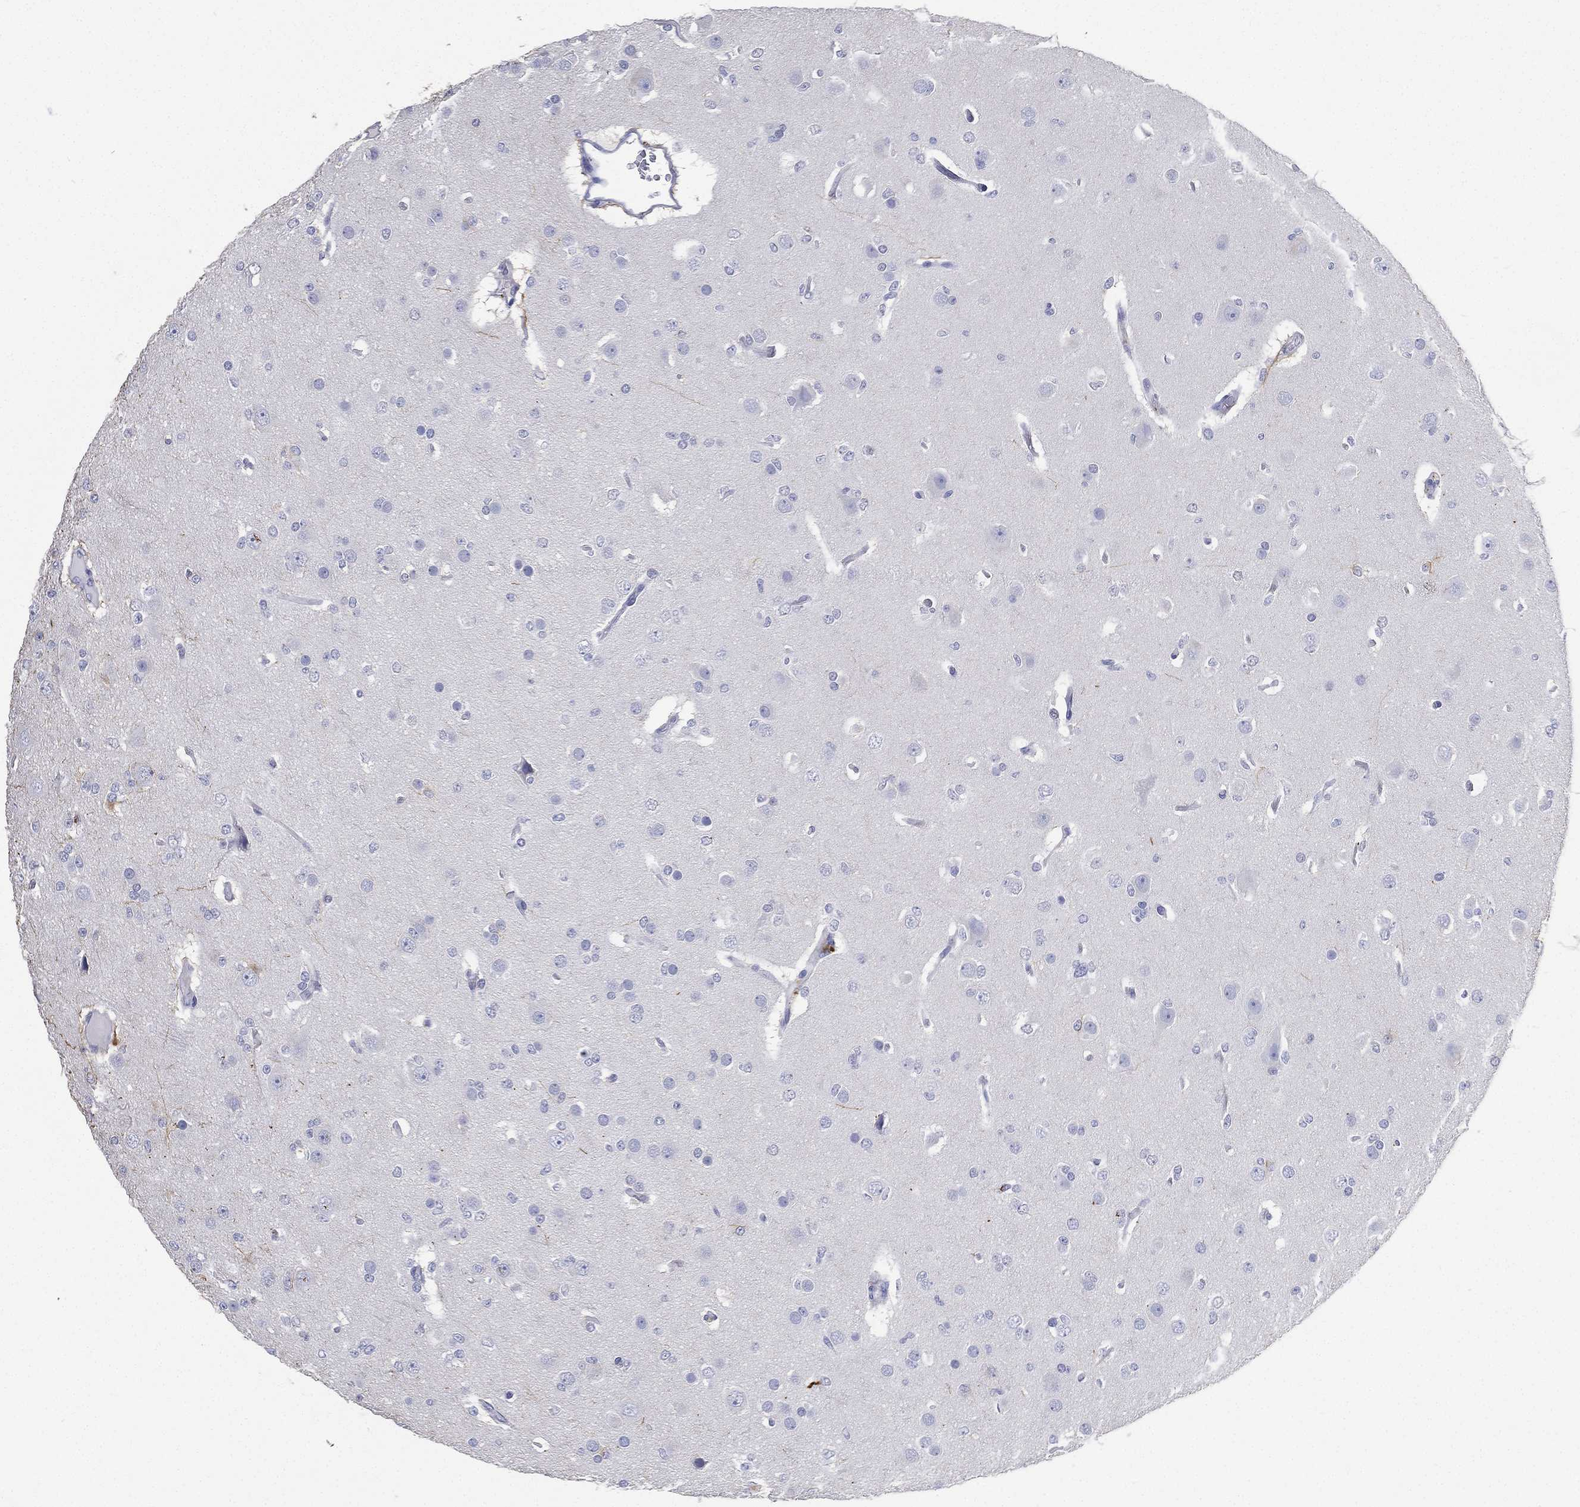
{"staining": {"intensity": "negative", "quantity": "none", "location": "none"}, "tissue": "glioma", "cell_type": "Tumor cells", "image_type": "cancer", "snomed": [{"axis": "morphology", "description": "Glioma, malignant, Low grade"}, {"axis": "topography", "description": "Brain"}], "caption": "DAB immunohistochemical staining of low-grade glioma (malignant) shows no significant staining in tumor cells.", "gene": "FMO1", "patient": {"sex": "male", "age": 27}}